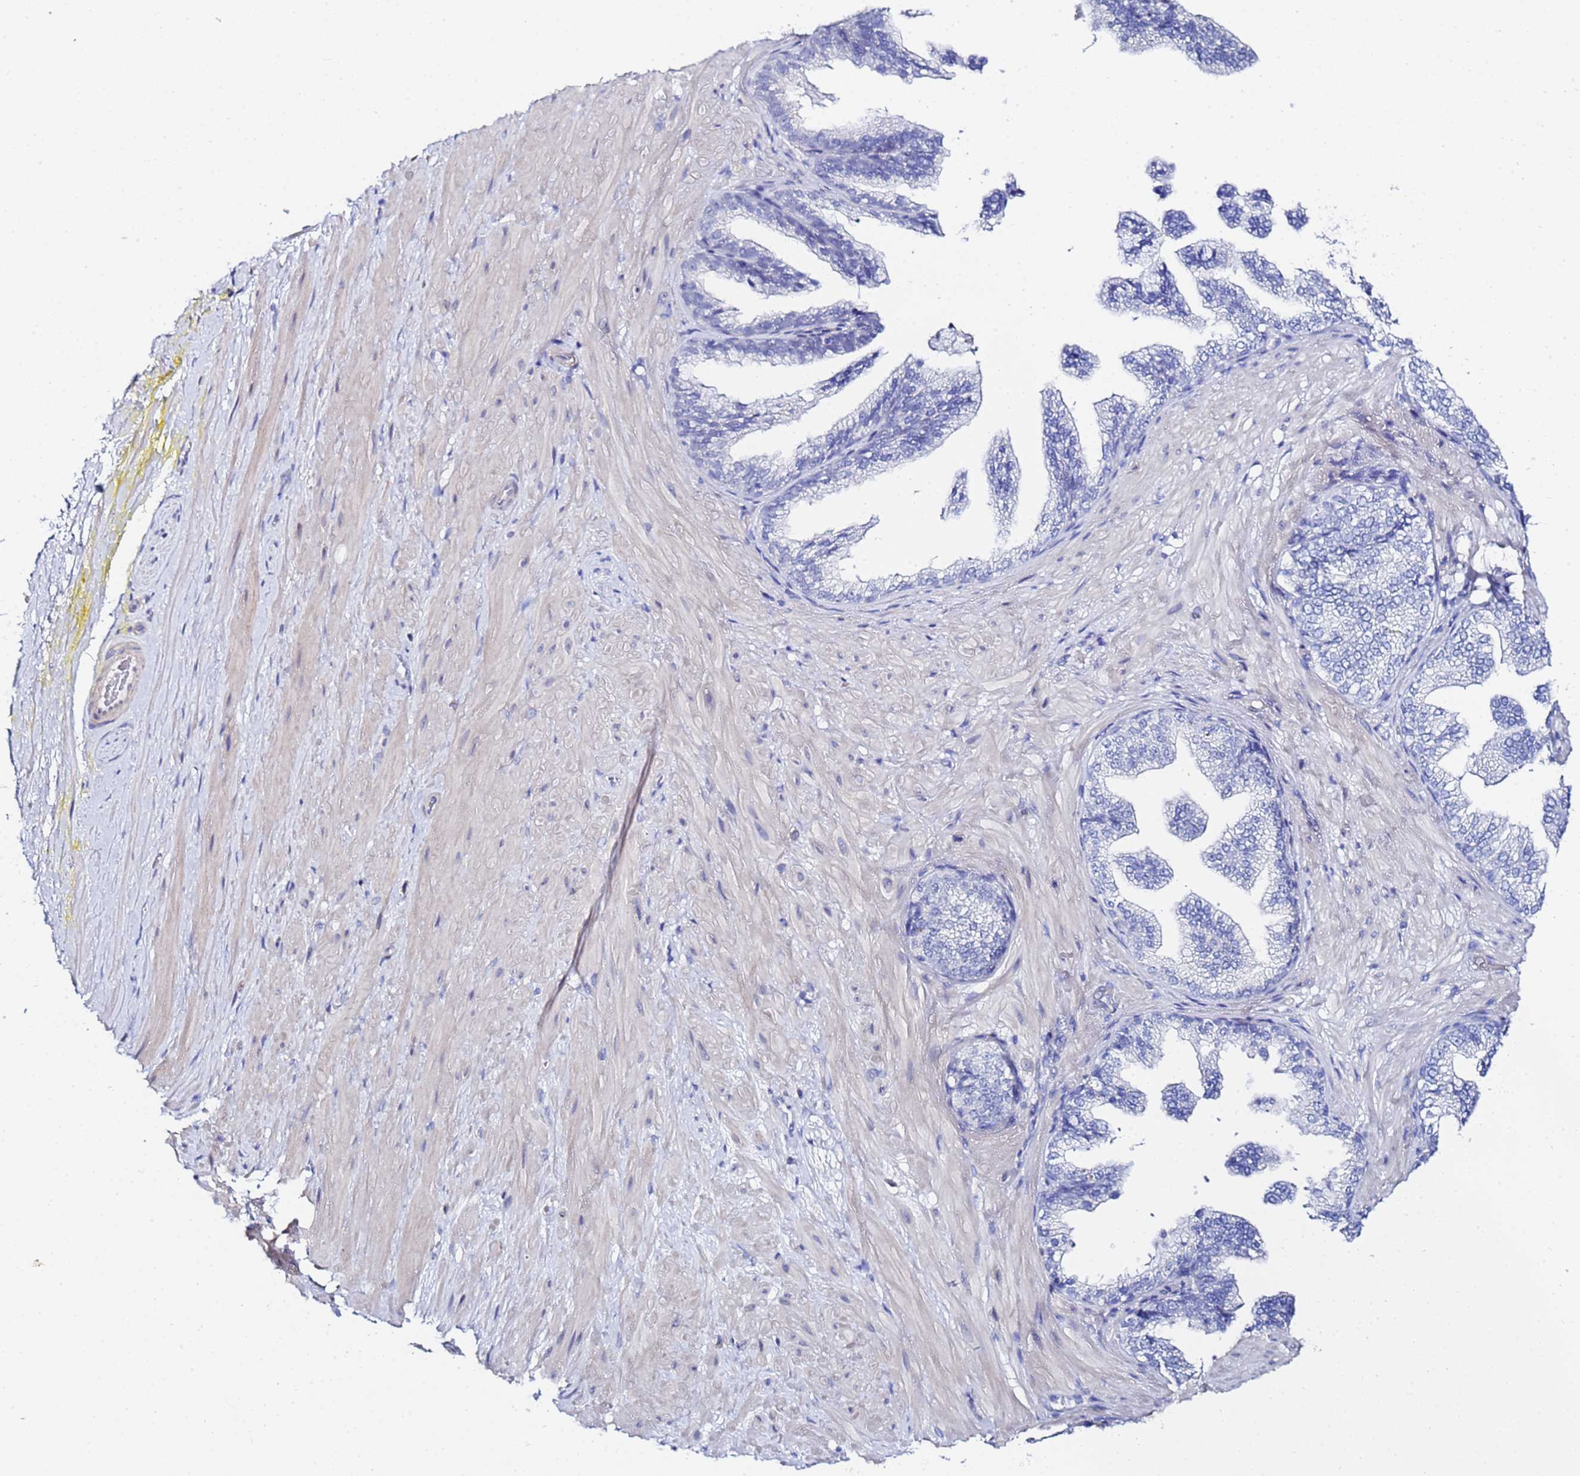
{"staining": {"intensity": "negative", "quantity": "none", "location": "none"}, "tissue": "adipose tissue", "cell_type": "Adipocytes", "image_type": "normal", "snomed": [{"axis": "morphology", "description": "Normal tissue, NOS"}, {"axis": "morphology", "description": "Adenocarcinoma, Low grade"}, {"axis": "topography", "description": "Prostate"}, {"axis": "topography", "description": "Peripheral nerve tissue"}], "caption": "Immunohistochemistry (IHC) of benign adipose tissue reveals no expression in adipocytes. (Brightfield microscopy of DAB immunohistochemistry (IHC) at high magnification).", "gene": "ZNF26", "patient": {"sex": "male", "age": 63}}